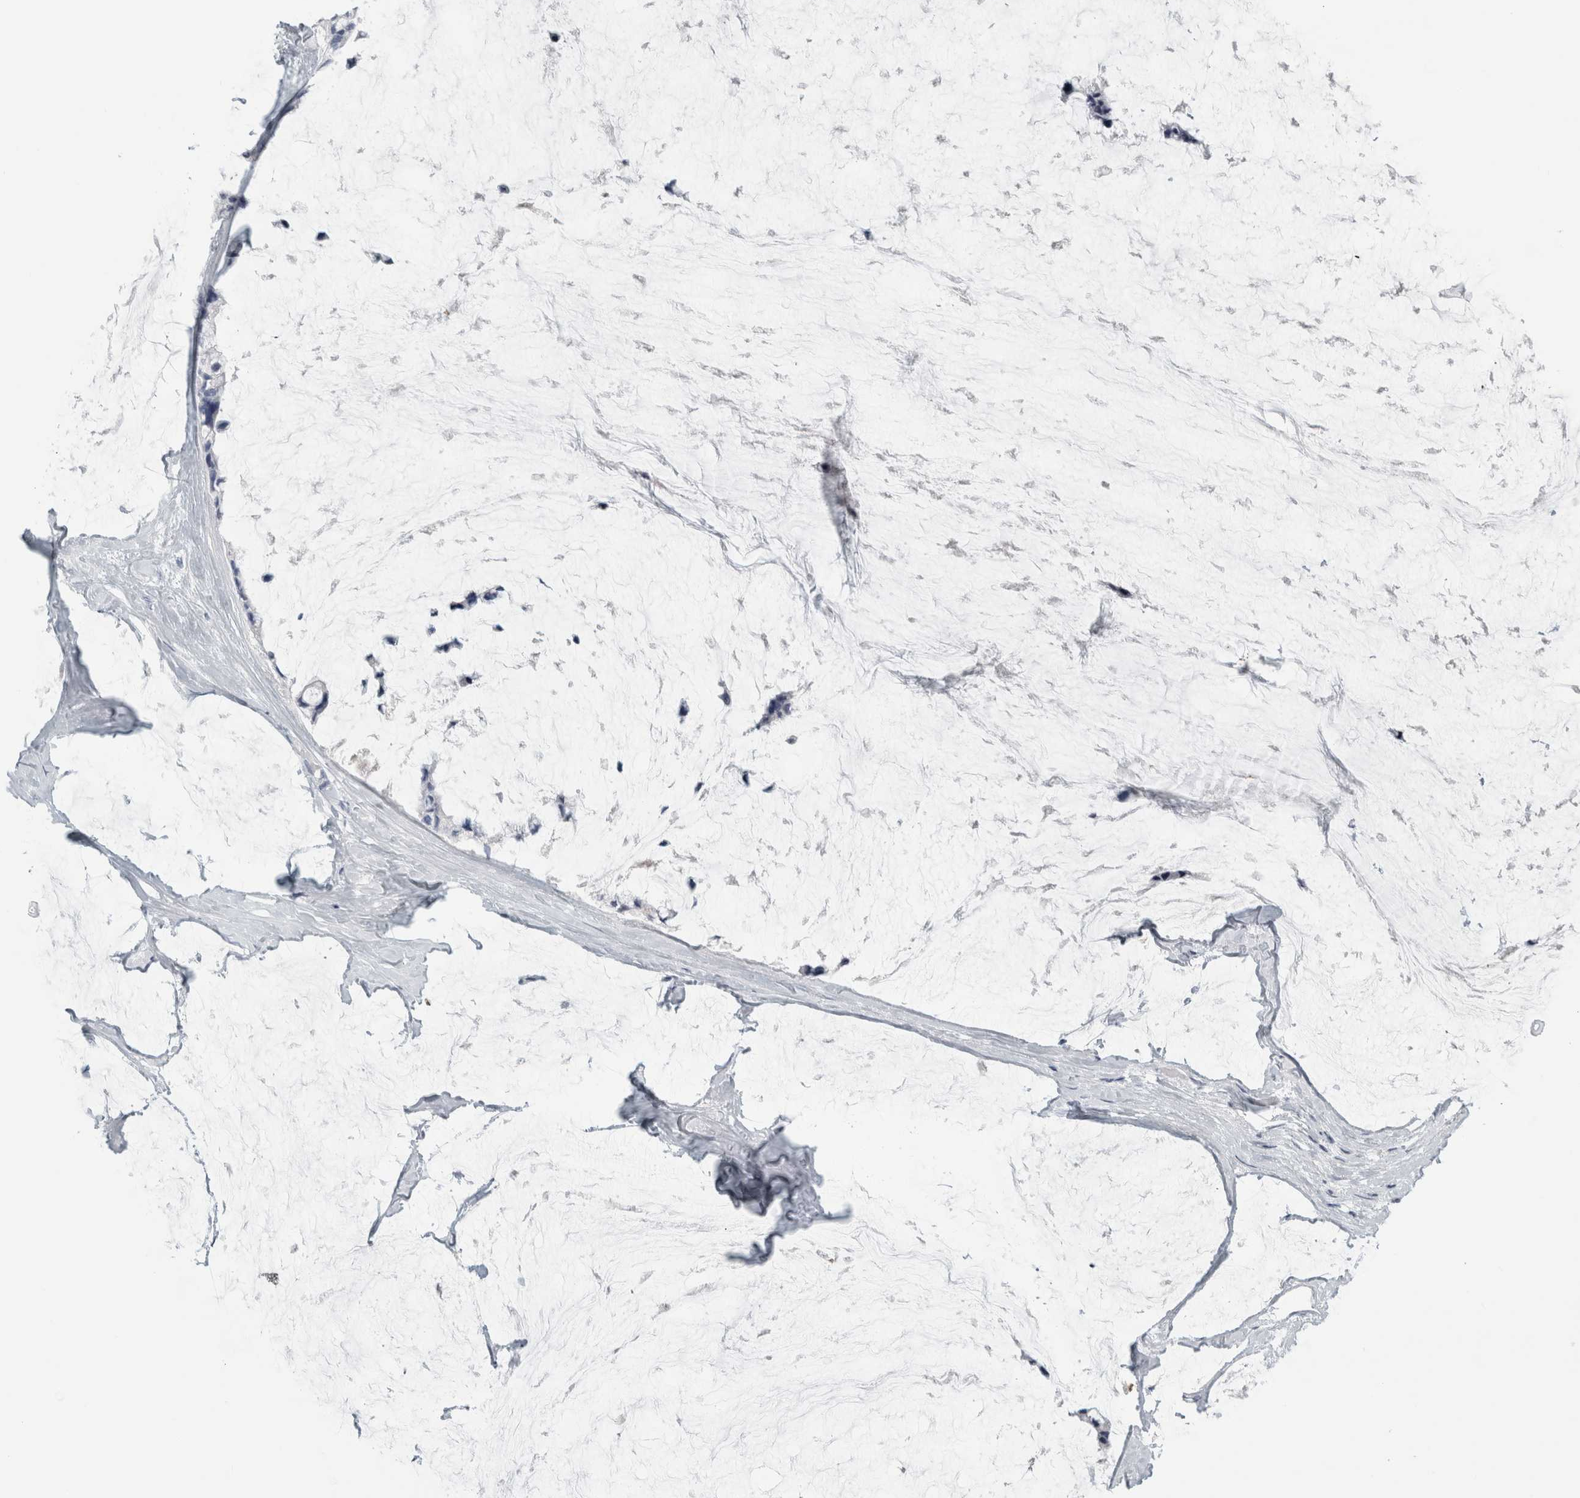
{"staining": {"intensity": "negative", "quantity": "none", "location": "none"}, "tissue": "ovarian cancer", "cell_type": "Tumor cells", "image_type": "cancer", "snomed": [{"axis": "morphology", "description": "Cystadenocarcinoma, mucinous, NOS"}, {"axis": "topography", "description": "Ovary"}], "caption": "This is an IHC photomicrograph of mucinous cystadenocarcinoma (ovarian). There is no staining in tumor cells.", "gene": "B3GNT3", "patient": {"sex": "female", "age": 39}}